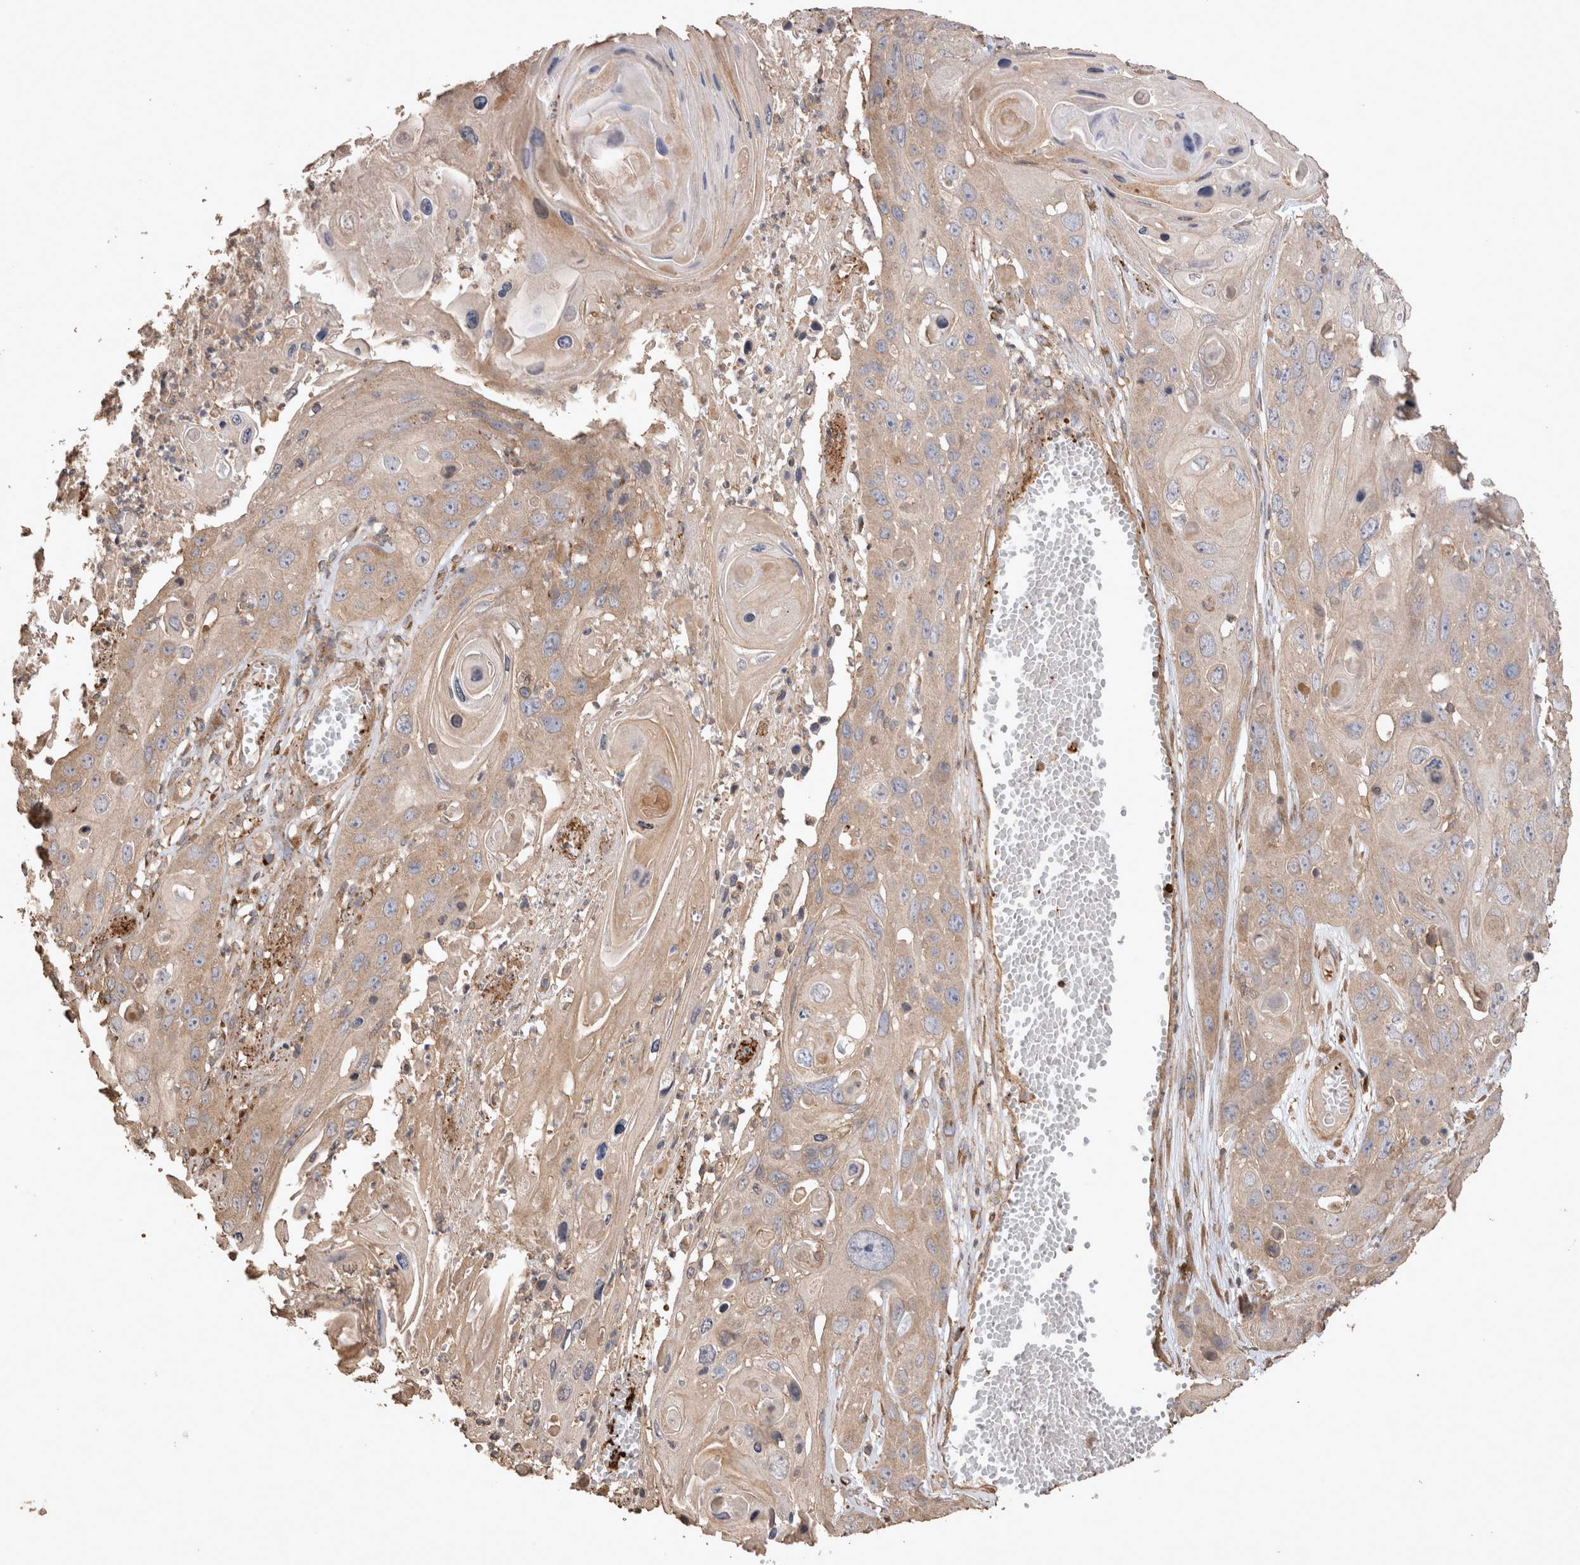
{"staining": {"intensity": "weak", "quantity": "25%-75%", "location": "cytoplasmic/membranous"}, "tissue": "skin cancer", "cell_type": "Tumor cells", "image_type": "cancer", "snomed": [{"axis": "morphology", "description": "Squamous cell carcinoma, NOS"}, {"axis": "topography", "description": "Skin"}], "caption": "A micrograph of skin squamous cell carcinoma stained for a protein demonstrates weak cytoplasmic/membranous brown staining in tumor cells. The protein of interest is stained brown, and the nuclei are stained in blue (DAB (3,3'-diaminobenzidine) IHC with brightfield microscopy, high magnification).", "gene": "SNX31", "patient": {"sex": "male", "age": 55}}